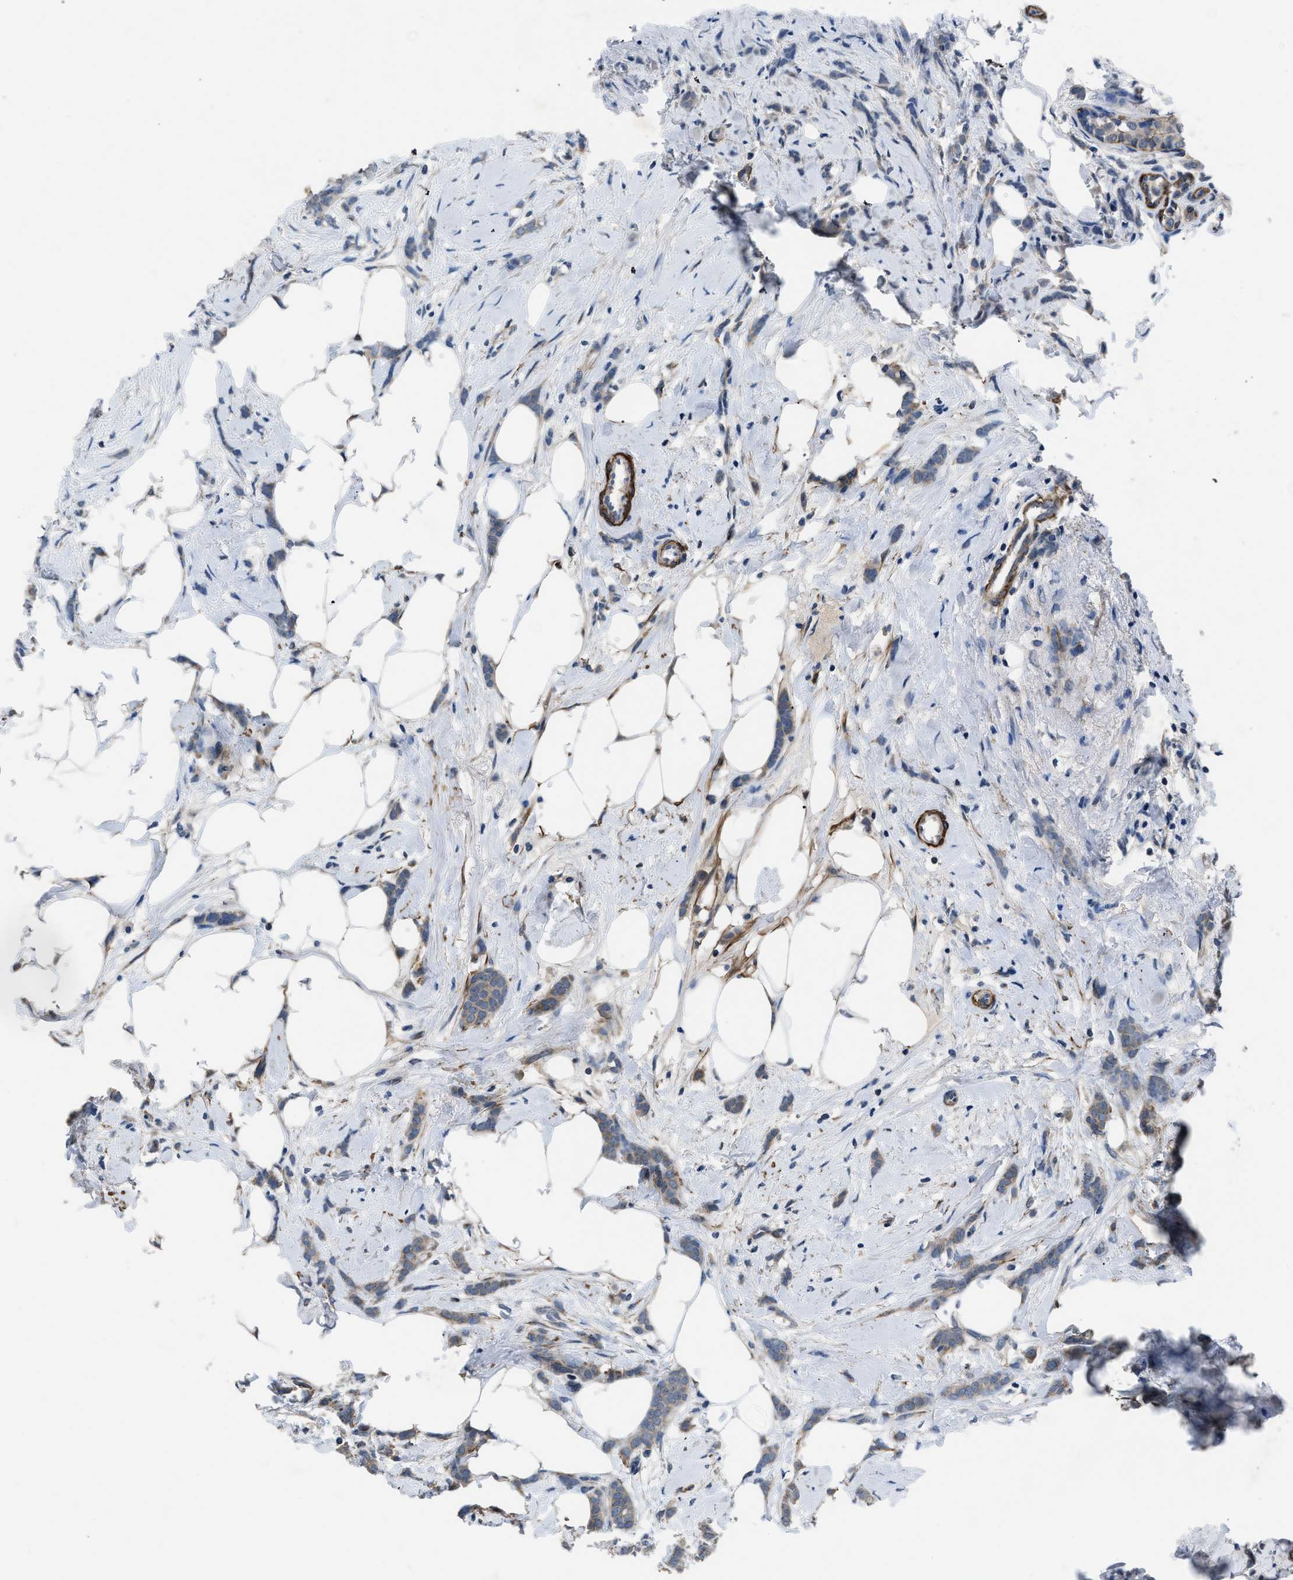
{"staining": {"intensity": "weak", "quantity": ">75%", "location": "cytoplasmic/membranous"}, "tissue": "breast cancer", "cell_type": "Tumor cells", "image_type": "cancer", "snomed": [{"axis": "morphology", "description": "Lobular carcinoma, in situ"}, {"axis": "morphology", "description": "Lobular carcinoma"}, {"axis": "topography", "description": "Breast"}], "caption": "Immunohistochemistry (IHC) histopathology image of neoplastic tissue: human breast lobular carcinoma stained using immunohistochemistry (IHC) displays low levels of weak protein expression localized specifically in the cytoplasmic/membranous of tumor cells, appearing as a cytoplasmic/membranous brown color.", "gene": "LANCL2", "patient": {"sex": "female", "age": 41}}